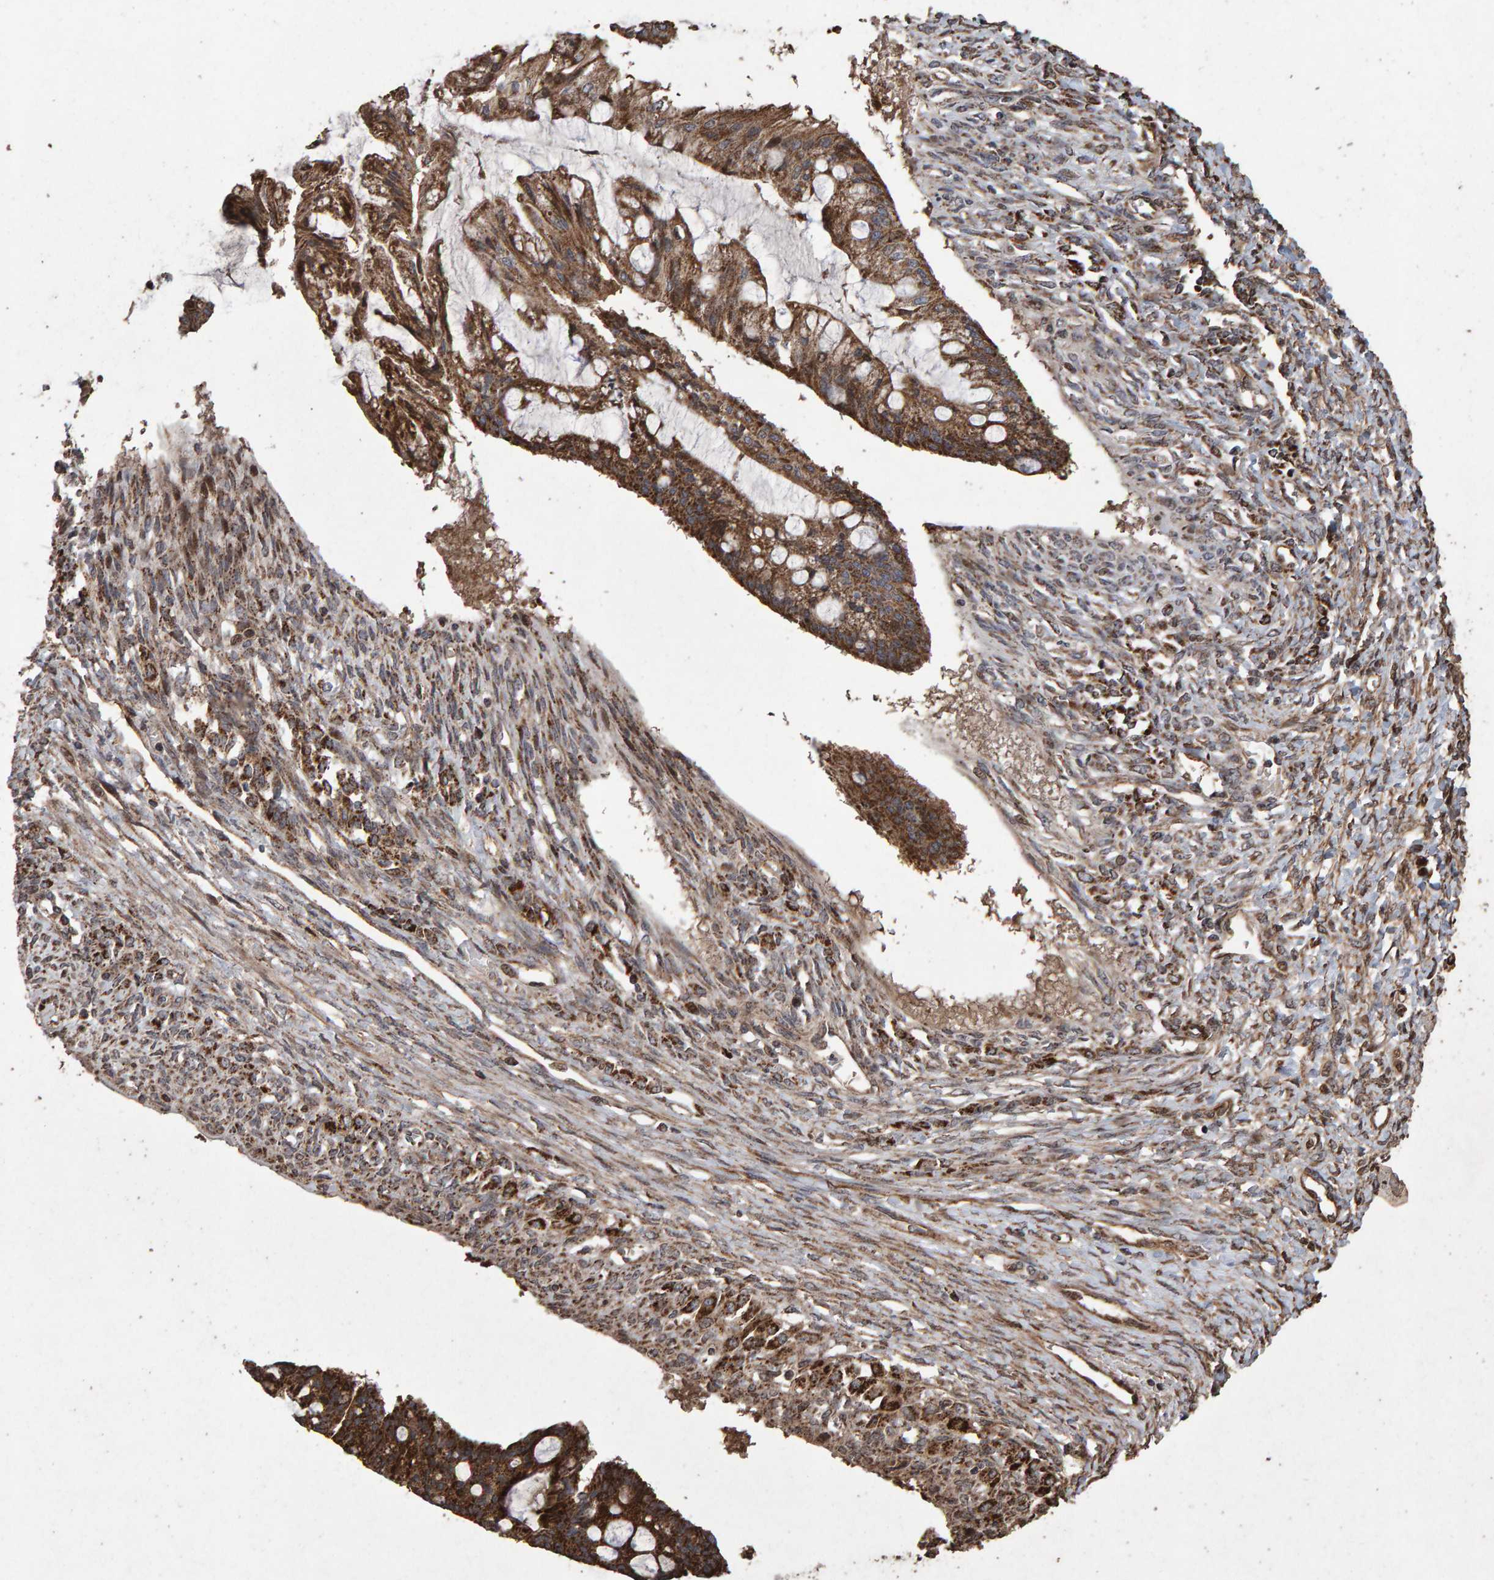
{"staining": {"intensity": "strong", "quantity": ">75%", "location": "cytoplasmic/membranous"}, "tissue": "ovarian cancer", "cell_type": "Tumor cells", "image_type": "cancer", "snomed": [{"axis": "morphology", "description": "Cystadenocarcinoma, mucinous, NOS"}, {"axis": "topography", "description": "Ovary"}], "caption": "The histopathology image shows staining of ovarian cancer (mucinous cystadenocarcinoma), revealing strong cytoplasmic/membranous protein staining (brown color) within tumor cells. The protein is stained brown, and the nuclei are stained in blue (DAB (3,3'-diaminobenzidine) IHC with brightfield microscopy, high magnification).", "gene": "OSBP2", "patient": {"sex": "female", "age": 73}}